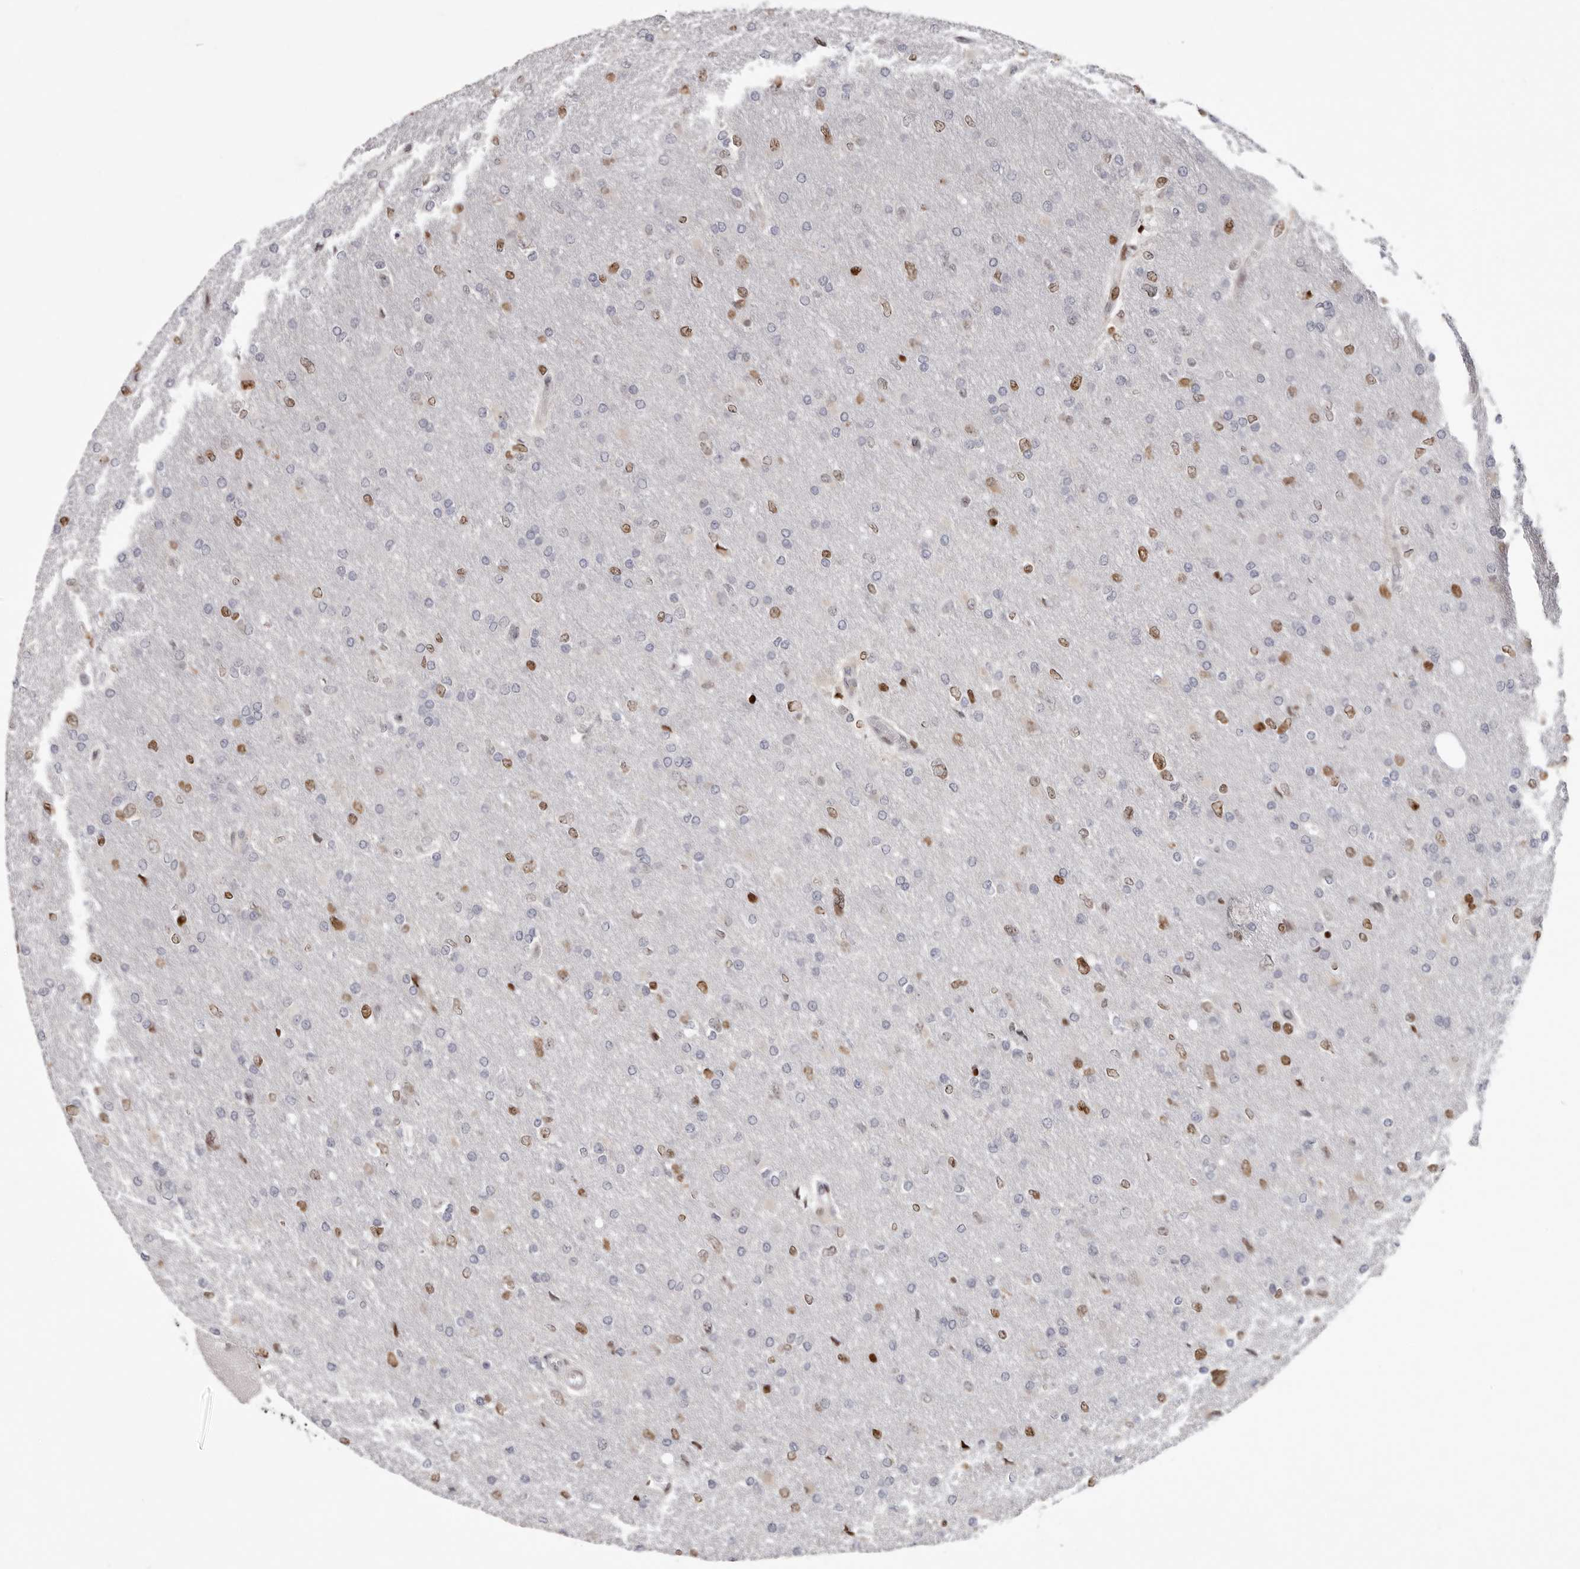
{"staining": {"intensity": "moderate", "quantity": "25%-75%", "location": "nuclear"}, "tissue": "glioma", "cell_type": "Tumor cells", "image_type": "cancer", "snomed": [{"axis": "morphology", "description": "Glioma, malignant, High grade"}, {"axis": "topography", "description": "Cerebral cortex"}], "caption": "Immunohistochemistry histopathology image of neoplastic tissue: glioma stained using immunohistochemistry demonstrates medium levels of moderate protein expression localized specifically in the nuclear of tumor cells, appearing as a nuclear brown color.", "gene": "SRP19", "patient": {"sex": "female", "age": 36}}